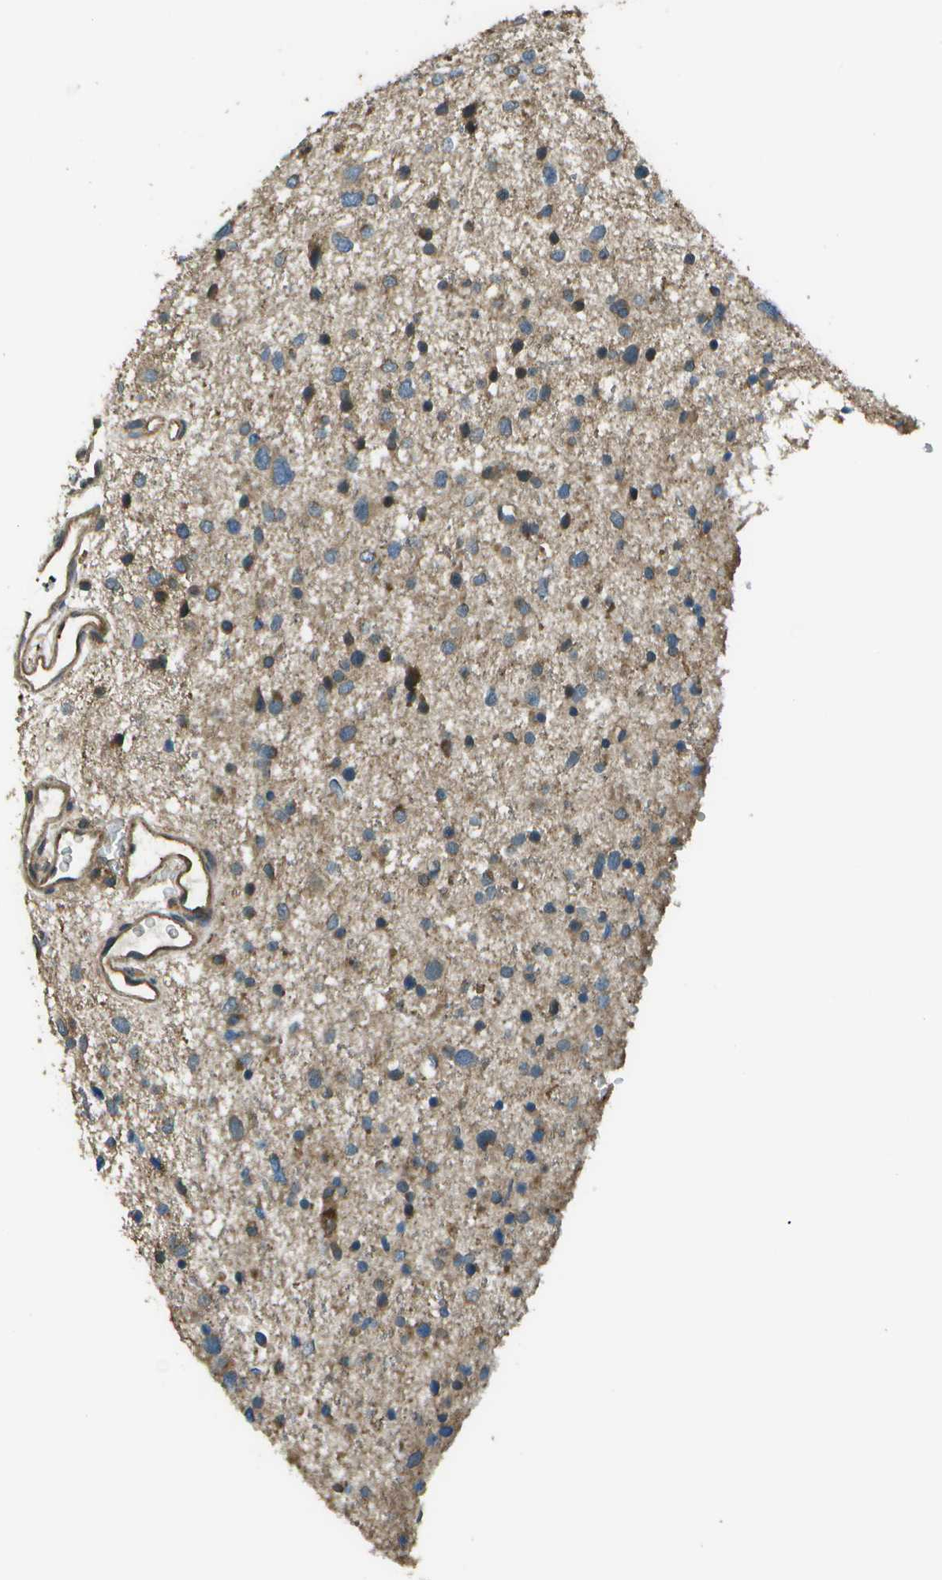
{"staining": {"intensity": "strong", "quantity": "25%-75%", "location": "cytoplasmic/membranous"}, "tissue": "glioma", "cell_type": "Tumor cells", "image_type": "cancer", "snomed": [{"axis": "morphology", "description": "Glioma, malignant, Low grade"}, {"axis": "topography", "description": "Brain"}], "caption": "Strong cytoplasmic/membranous positivity is present in about 25%-75% of tumor cells in glioma.", "gene": "PLPBP", "patient": {"sex": "female", "age": 37}}